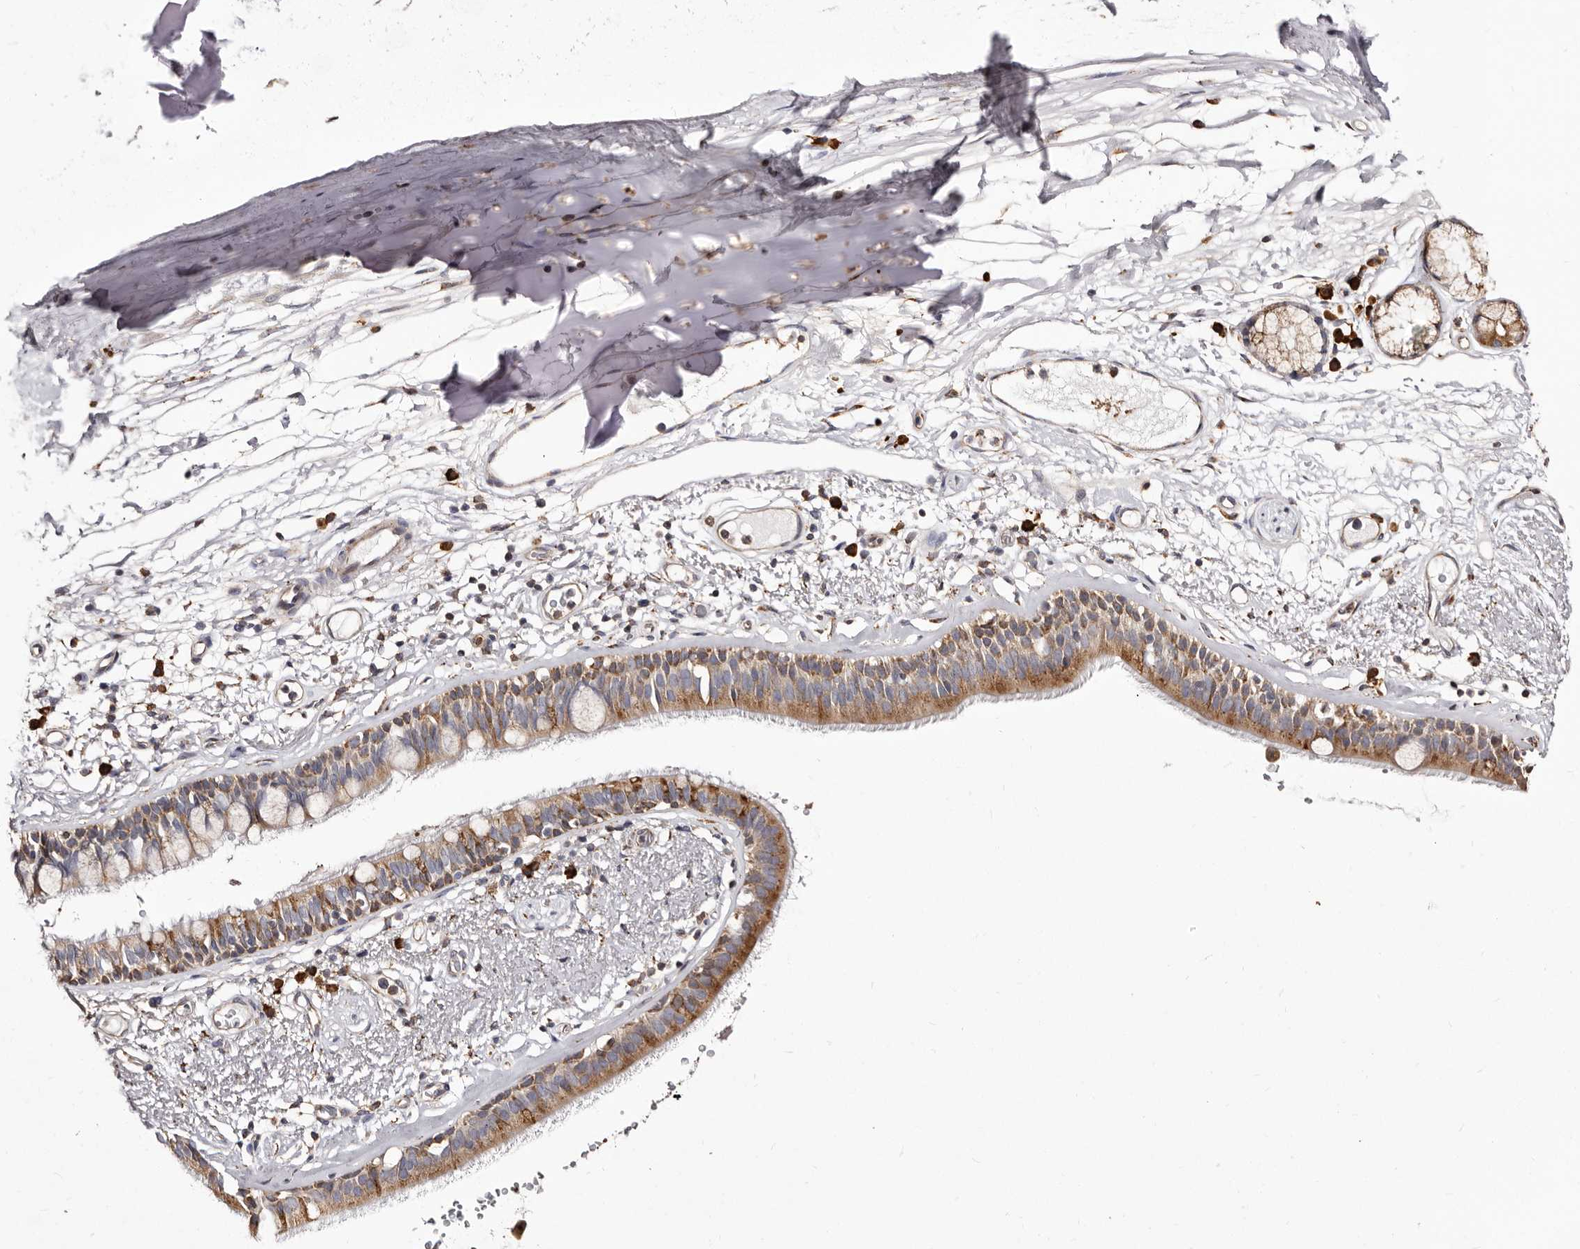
{"staining": {"intensity": "negative", "quantity": "none", "location": "none"}, "tissue": "adipose tissue", "cell_type": "Adipocytes", "image_type": "normal", "snomed": [{"axis": "morphology", "description": "Normal tissue, NOS"}, {"axis": "topography", "description": "Cartilage tissue"}], "caption": "A histopathology image of adipose tissue stained for a protein demonstrates no brown staining in adipocytes. (DAB immunohistochemistry visualized using brightfield microscopy, high magnification).", "gene": "ACBD6", "patient": {"sex": "female", "age": 63}}